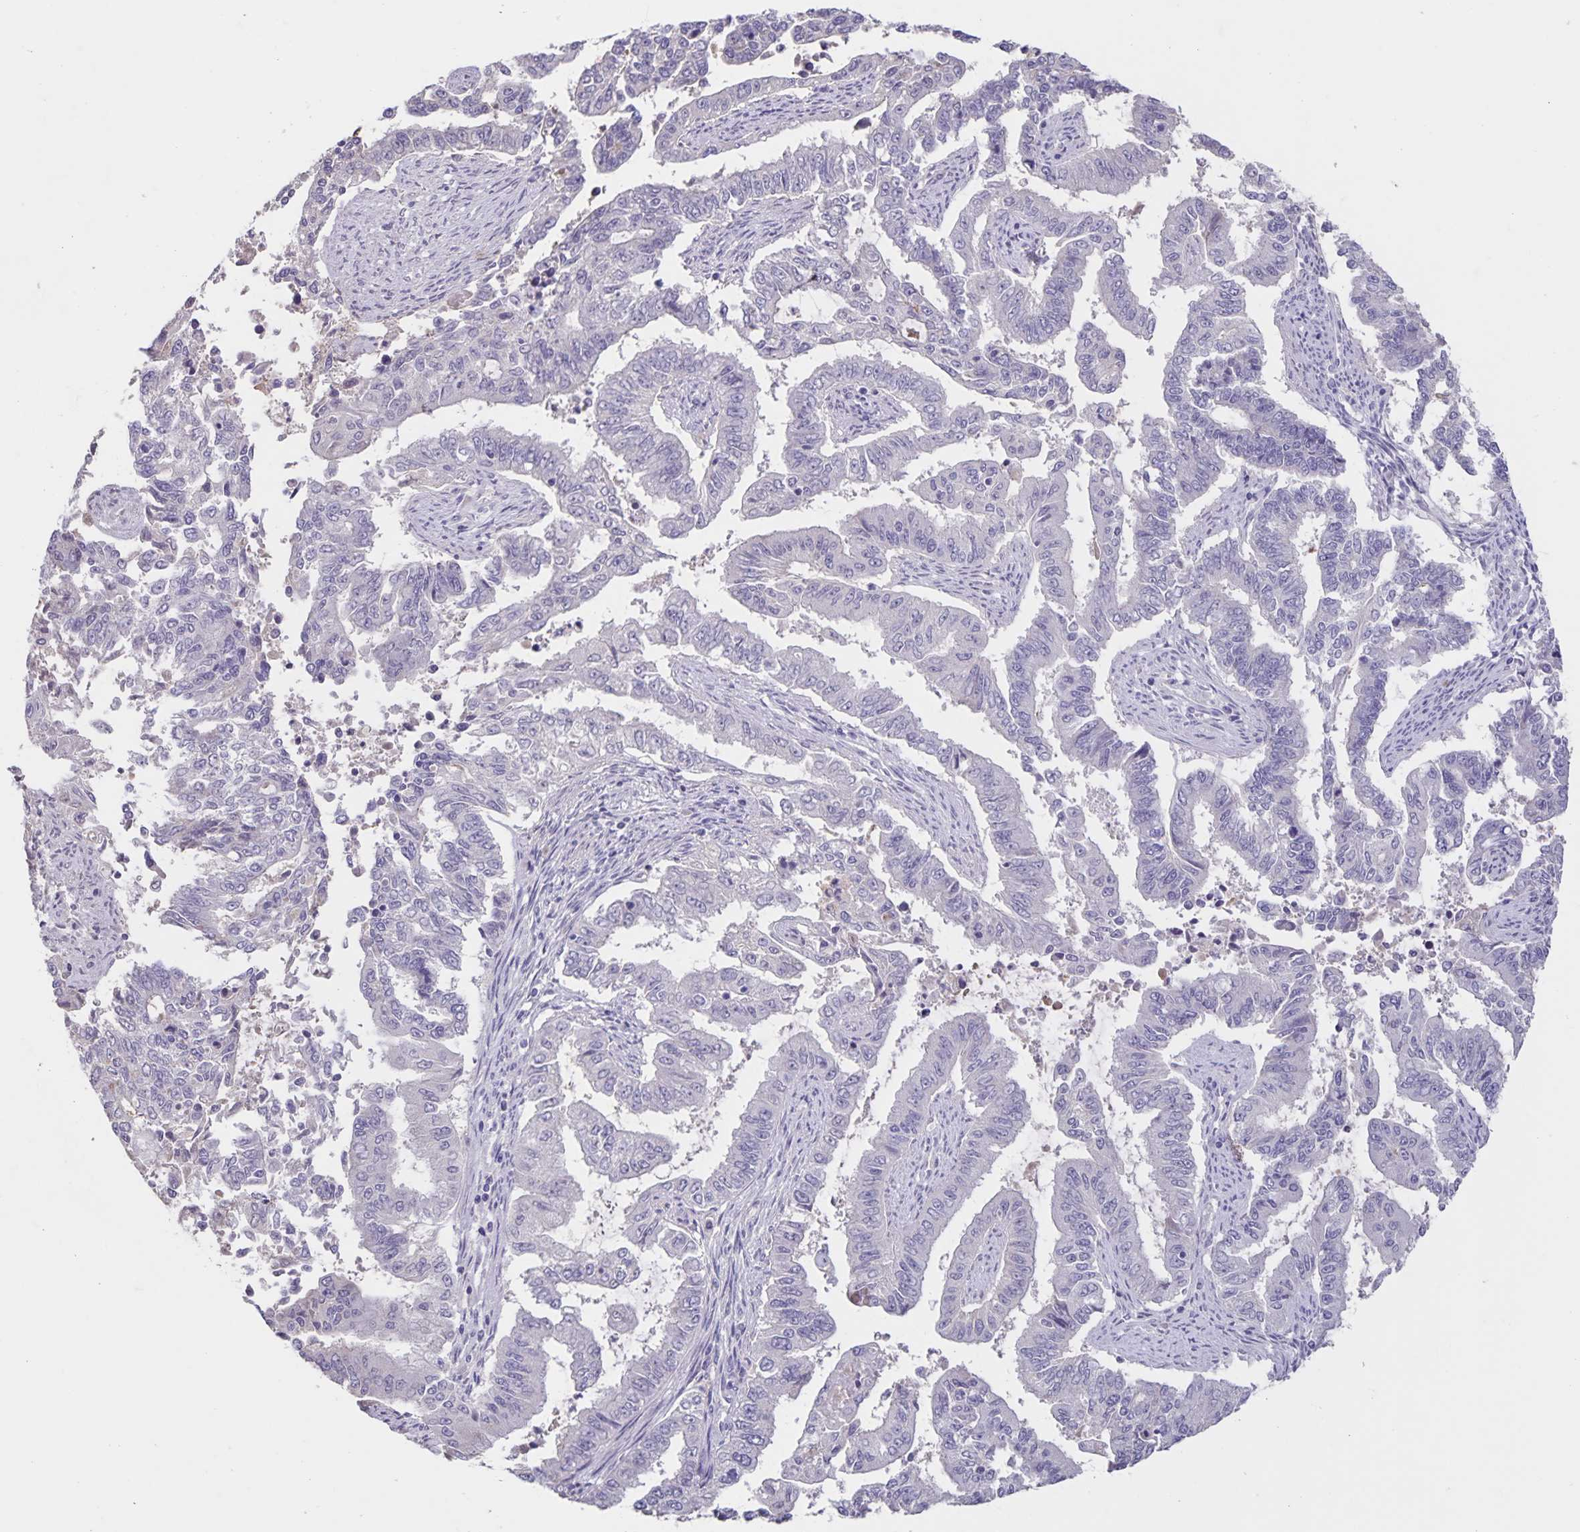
{"staining": {"intensity": "negative", "quantity": "none", "location": "none"}, "tissue": "endometrial cancer", "cell_type": "Tumor cells", "image_type": "cancer", "snomed": [{"axis": "morphology", "description": "Adenocarcinoma, NOS"}, {"axis": "topography", "description": "Uterus"}], "caption": "An immunohistochemistry (IHC) histopathology image of adenocarcinoma (endometrial) is shown. There is no staining in tumor cells of adenocarcinoma (endometrial).", "gene": "INSL5", "patient": {"sex": "female", "age": 59}}